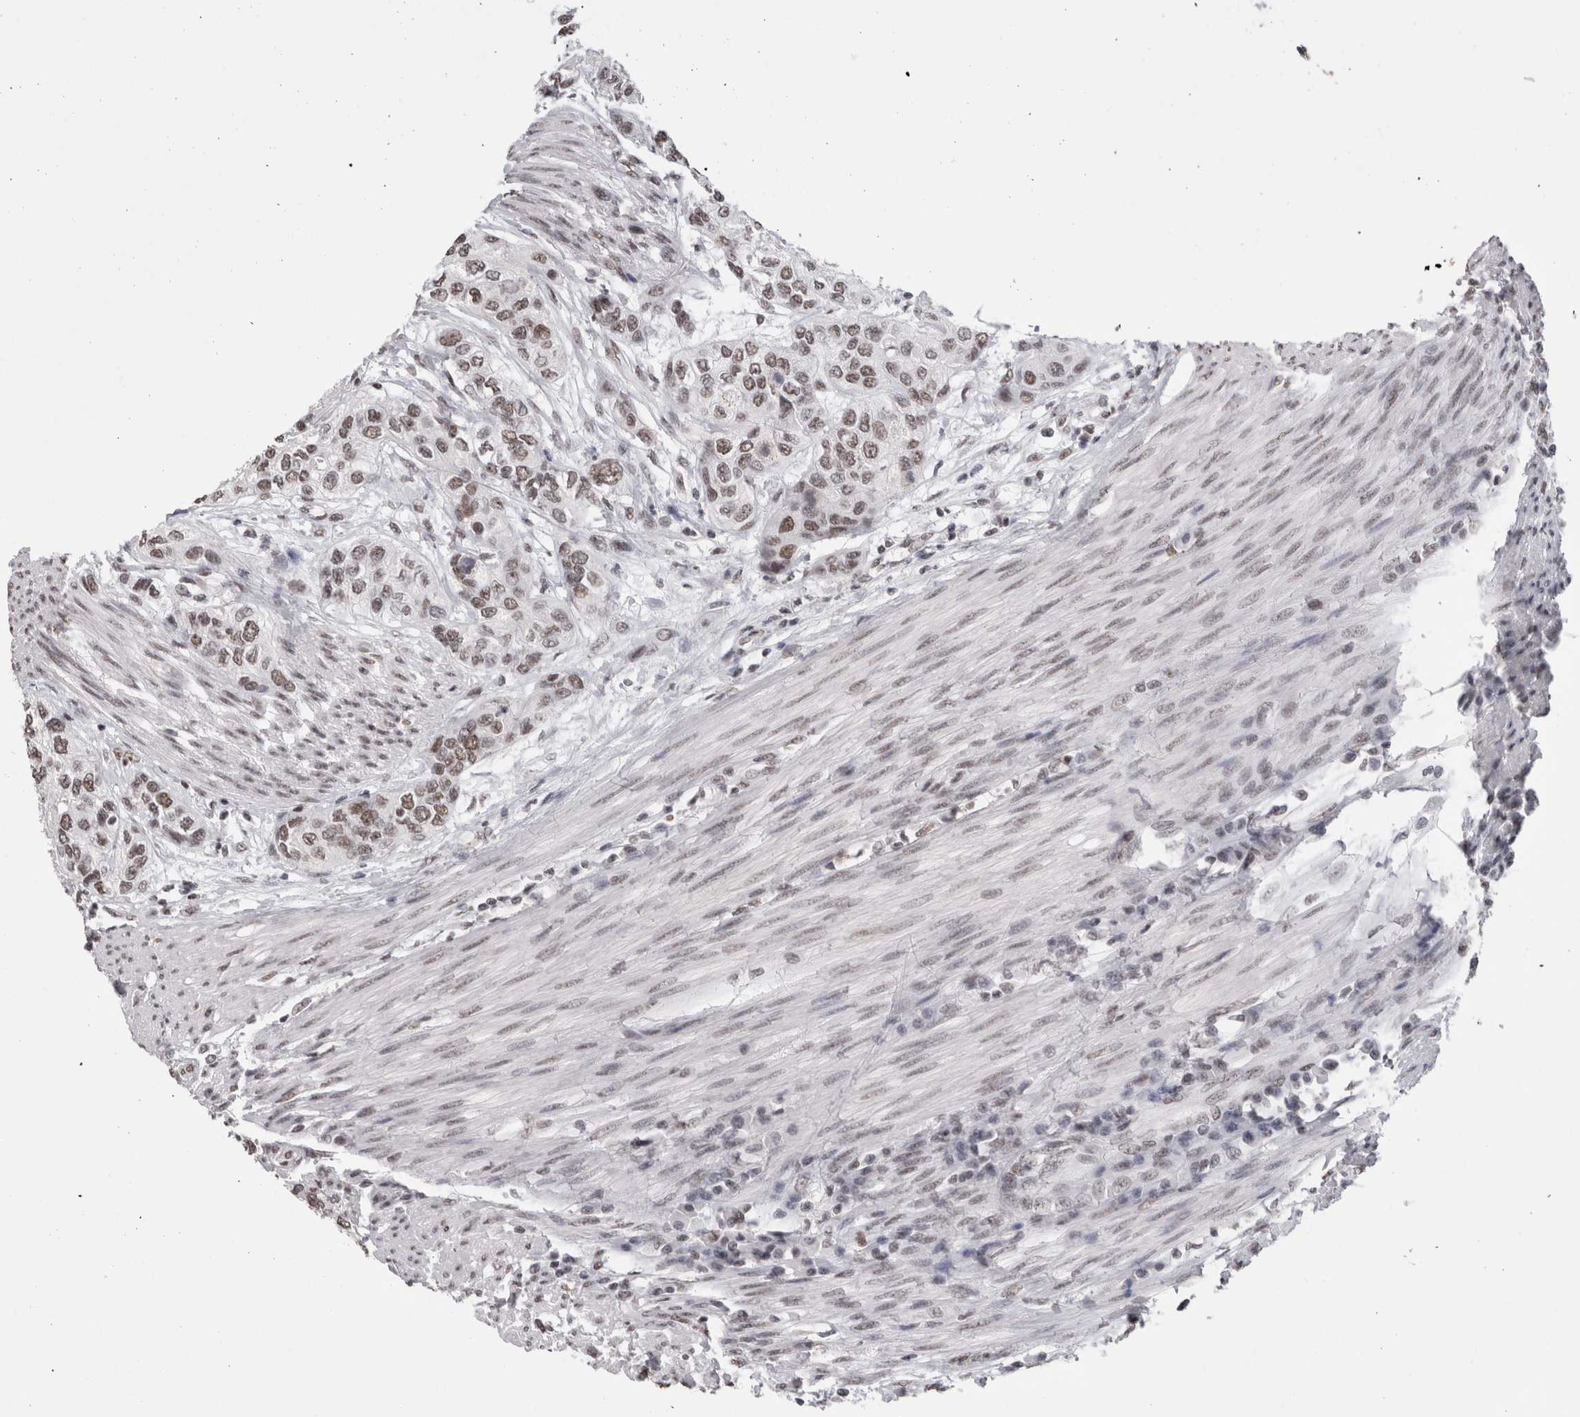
{"staining": {"intensity": "moderate", "quantity": ">75%", "location": "nuclear"}, "tissue": "urothelial cancer", "cell_type": "Tumor cells", "image_type": "cancer", "snomed": [{"axis": "morphology", "description": "Urothelial carcinoma, High grade"}, {"axis": "topography", "description": "Urinary bladder"}], "caption": "High-power microscopy captured an immunohistochemistry (IHC) histopathology image of urothelial cancer, revealing moderate nuclear positivity in about >75% of tumor cells. Nuclei are stained in blue.", "gene": "SMC1A", "patient": {"sex": "female", "age": 56}}